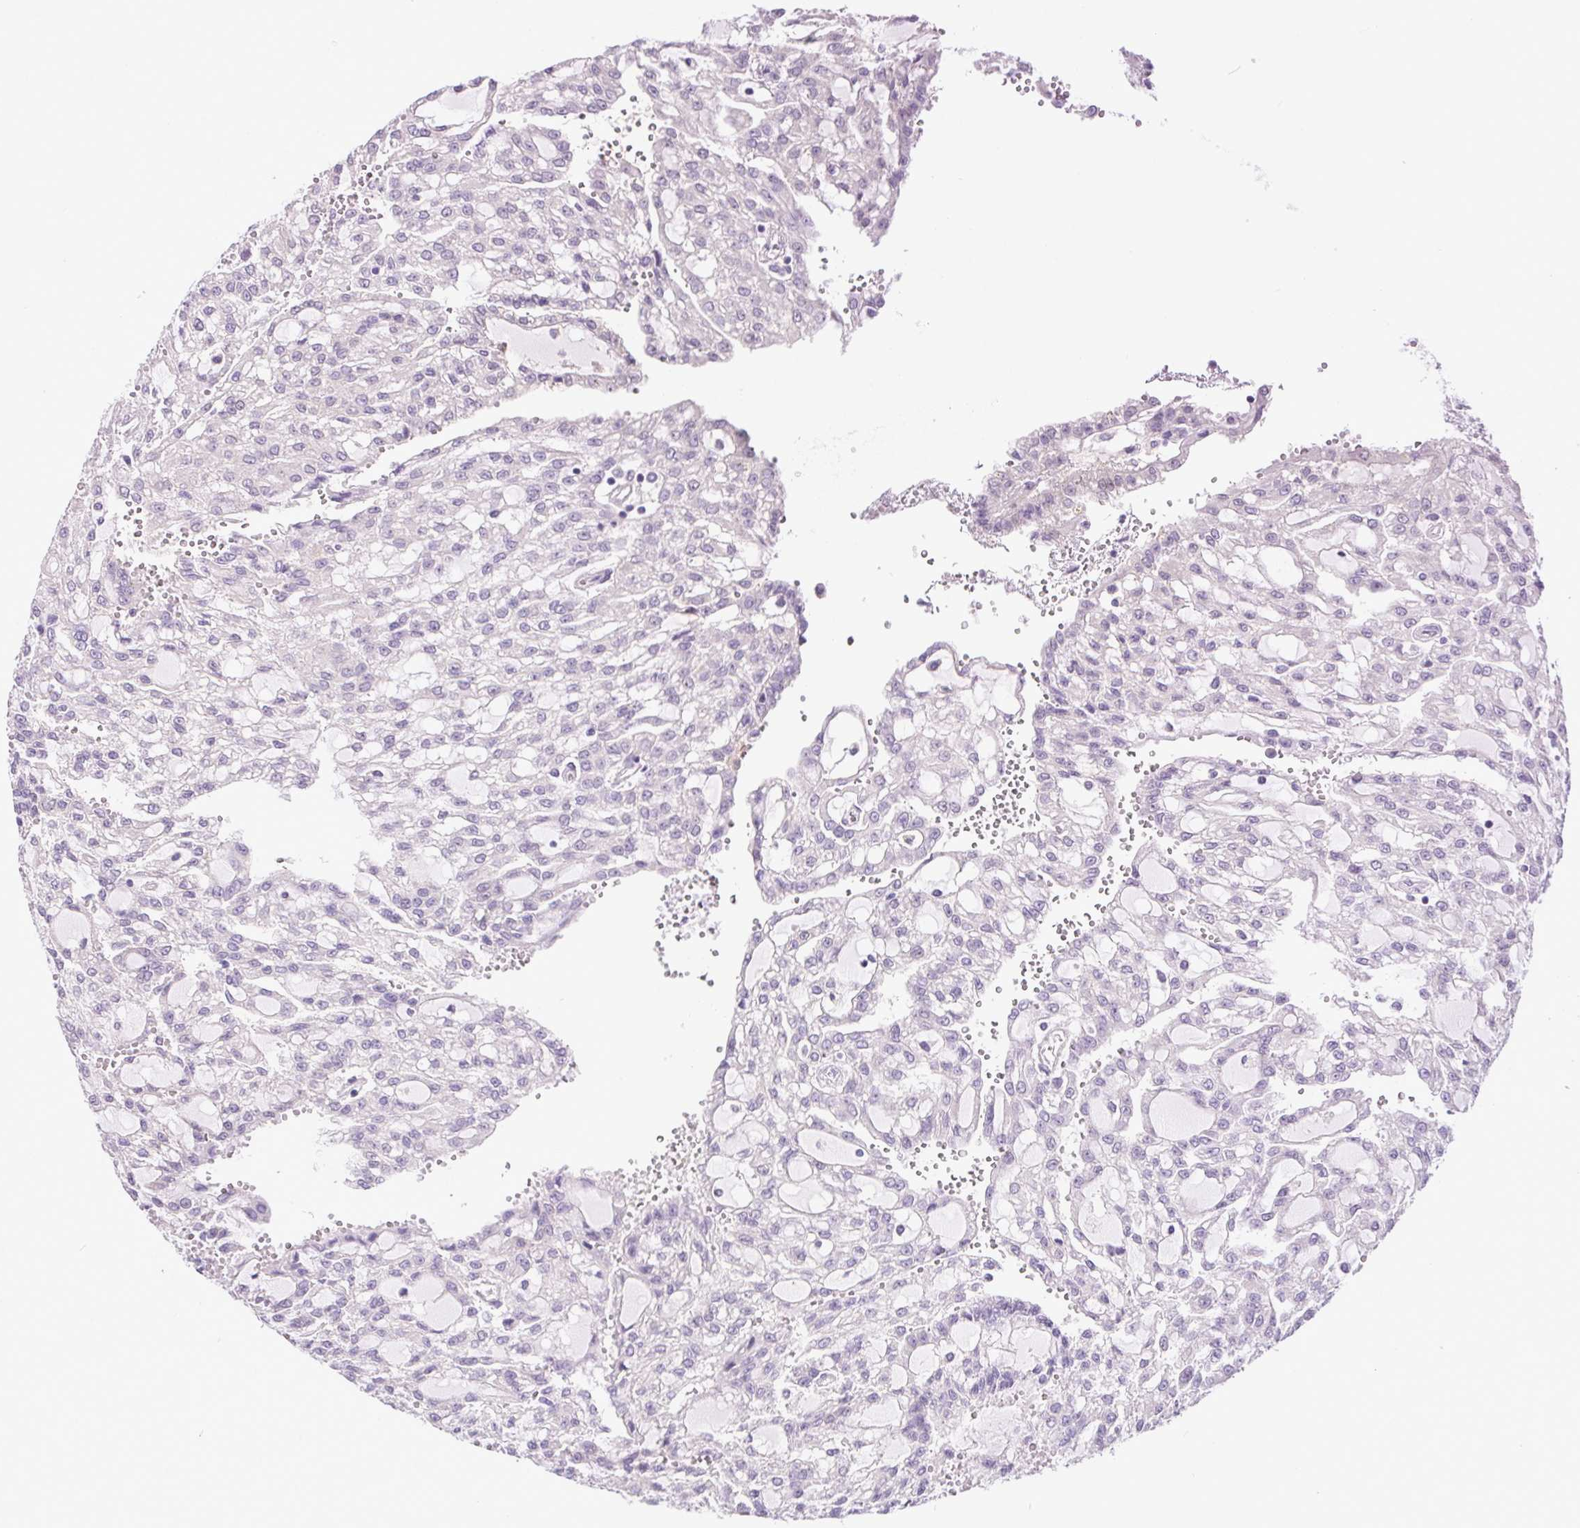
{"staining": {"intensity": "negative", "quantity": "none", "location": "none"}, "tissue": "renal cancer", "cell_type": "Tumor cells", "image_type": "cancer", "snomed": [{"axis": "morphology", "description": "Adenocarcinoma, NOS"}, {"axis": "topography", "description": "Kidney"}], "caption": "Histopathology image shows no significant protein expression in tumor cells of renal adenocarcinoma. Nuclei are stained in blue.", "gene": "SYT11", "patient": {"sex": "male", "age": 63}}